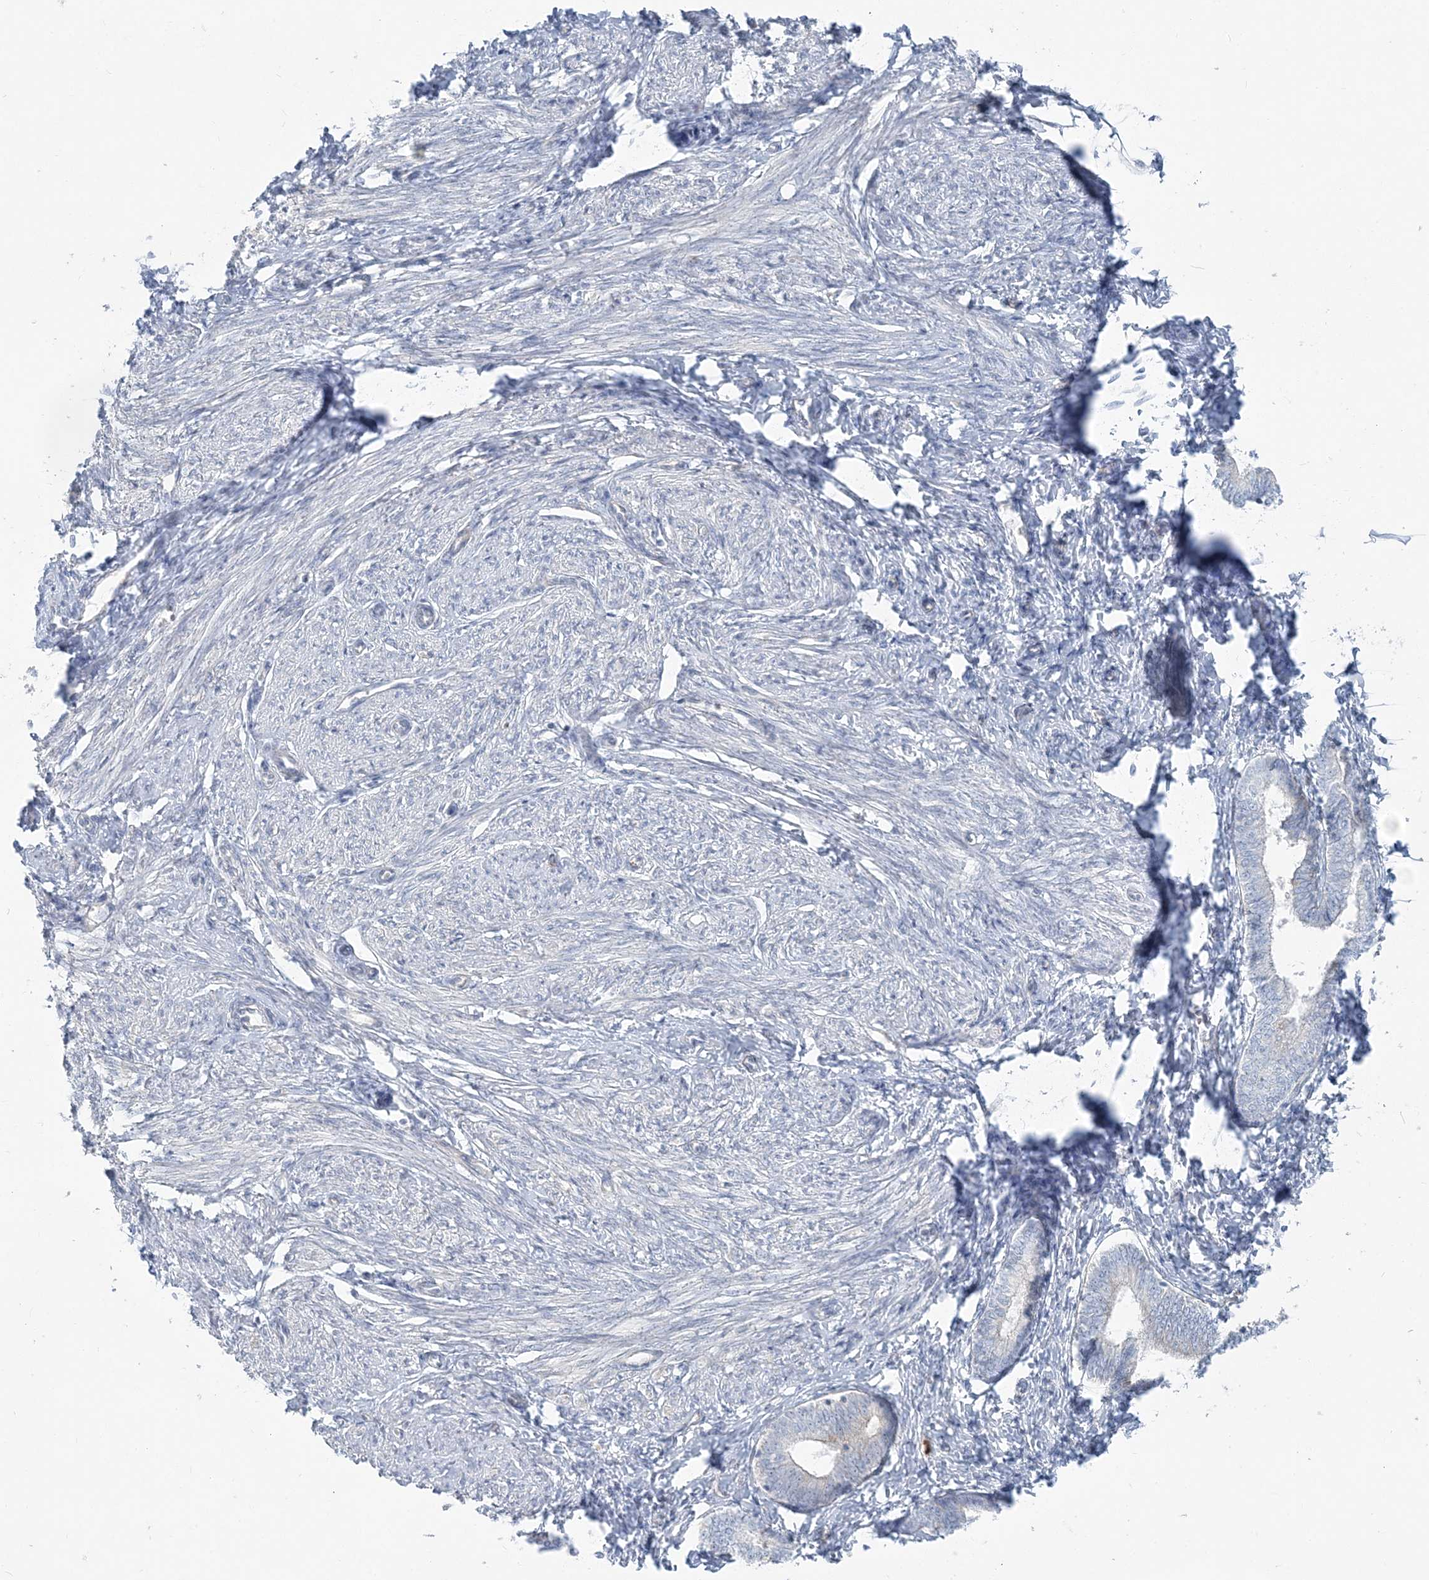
{"staining": {"intensity": "negative", "quantity": "none", "location": "none"}, "tissue": "endometrium", "cell_type": "Cells in endometrial stroma", "image_type": "normal", "snomed": [{"axis": "morphology", "description": "Normal tissue, NOS"}, {"axis": "topography", "description": "Endometrium"}], "caption": "Normal endometrium was stained to show a protein in brown. There is no significant expression in cells in endometrial stroma.", "gene": "CCNJ", "patient": {"sex": "female", "age": 72}}